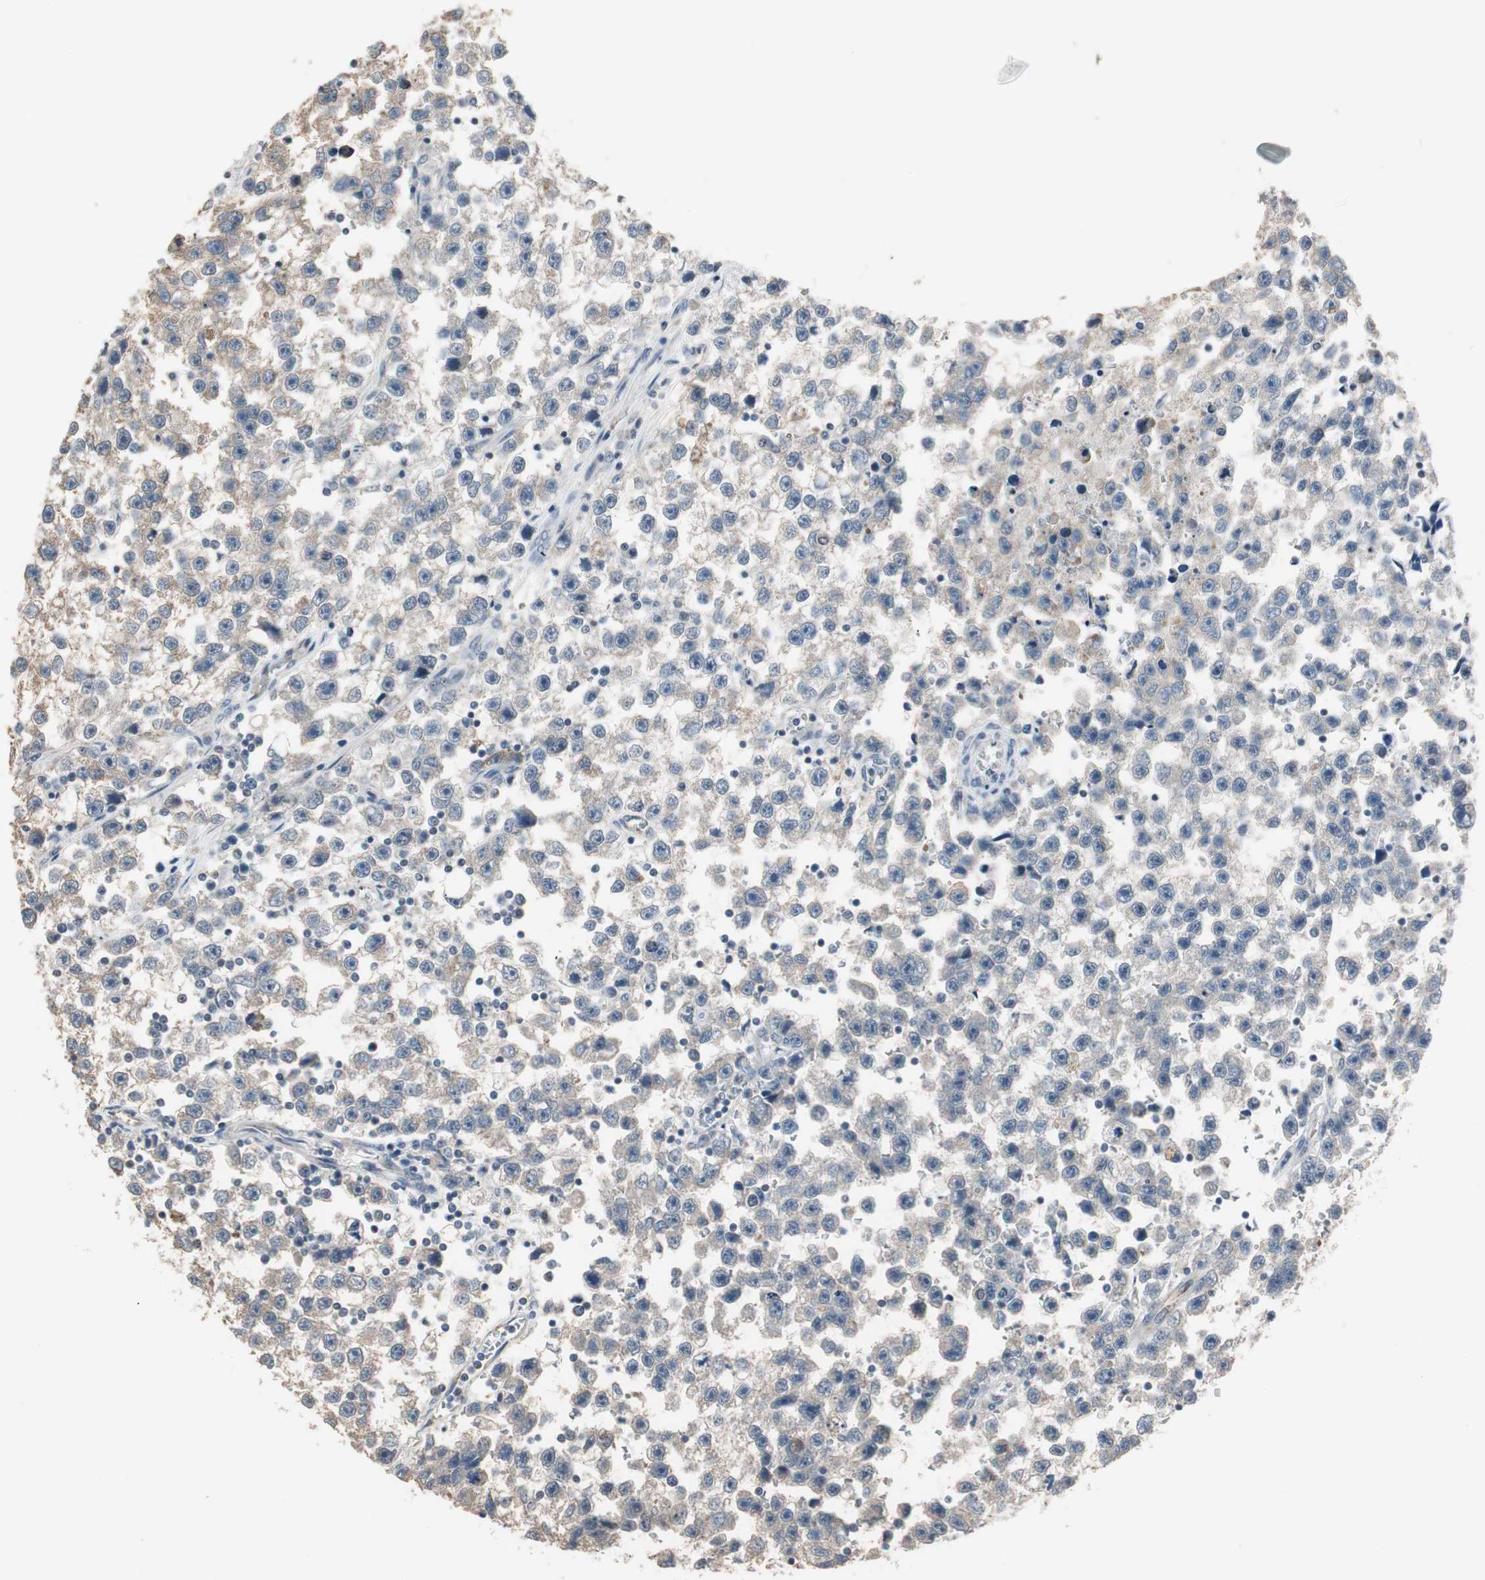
{"staining": {"intensity": "weak", "quantity": "25%-75%", "location": "cytoplasmic/membranous"}, "tissue": "testis cancer", "cell_type": "Tumor cells", "image_type": "cancer", "snomed": [{"axis": "morphology", "description": "Seminoma, NOS"}, {"axis": "topography", "description": "Testis"}], "caption": "Protein staining shows weak cytoplasmic/membranous expression in about 25%-75% of tumor cells in testis cancer.", "gene": "PDZK1", "patient": {"sex": "male", "age": 33}}